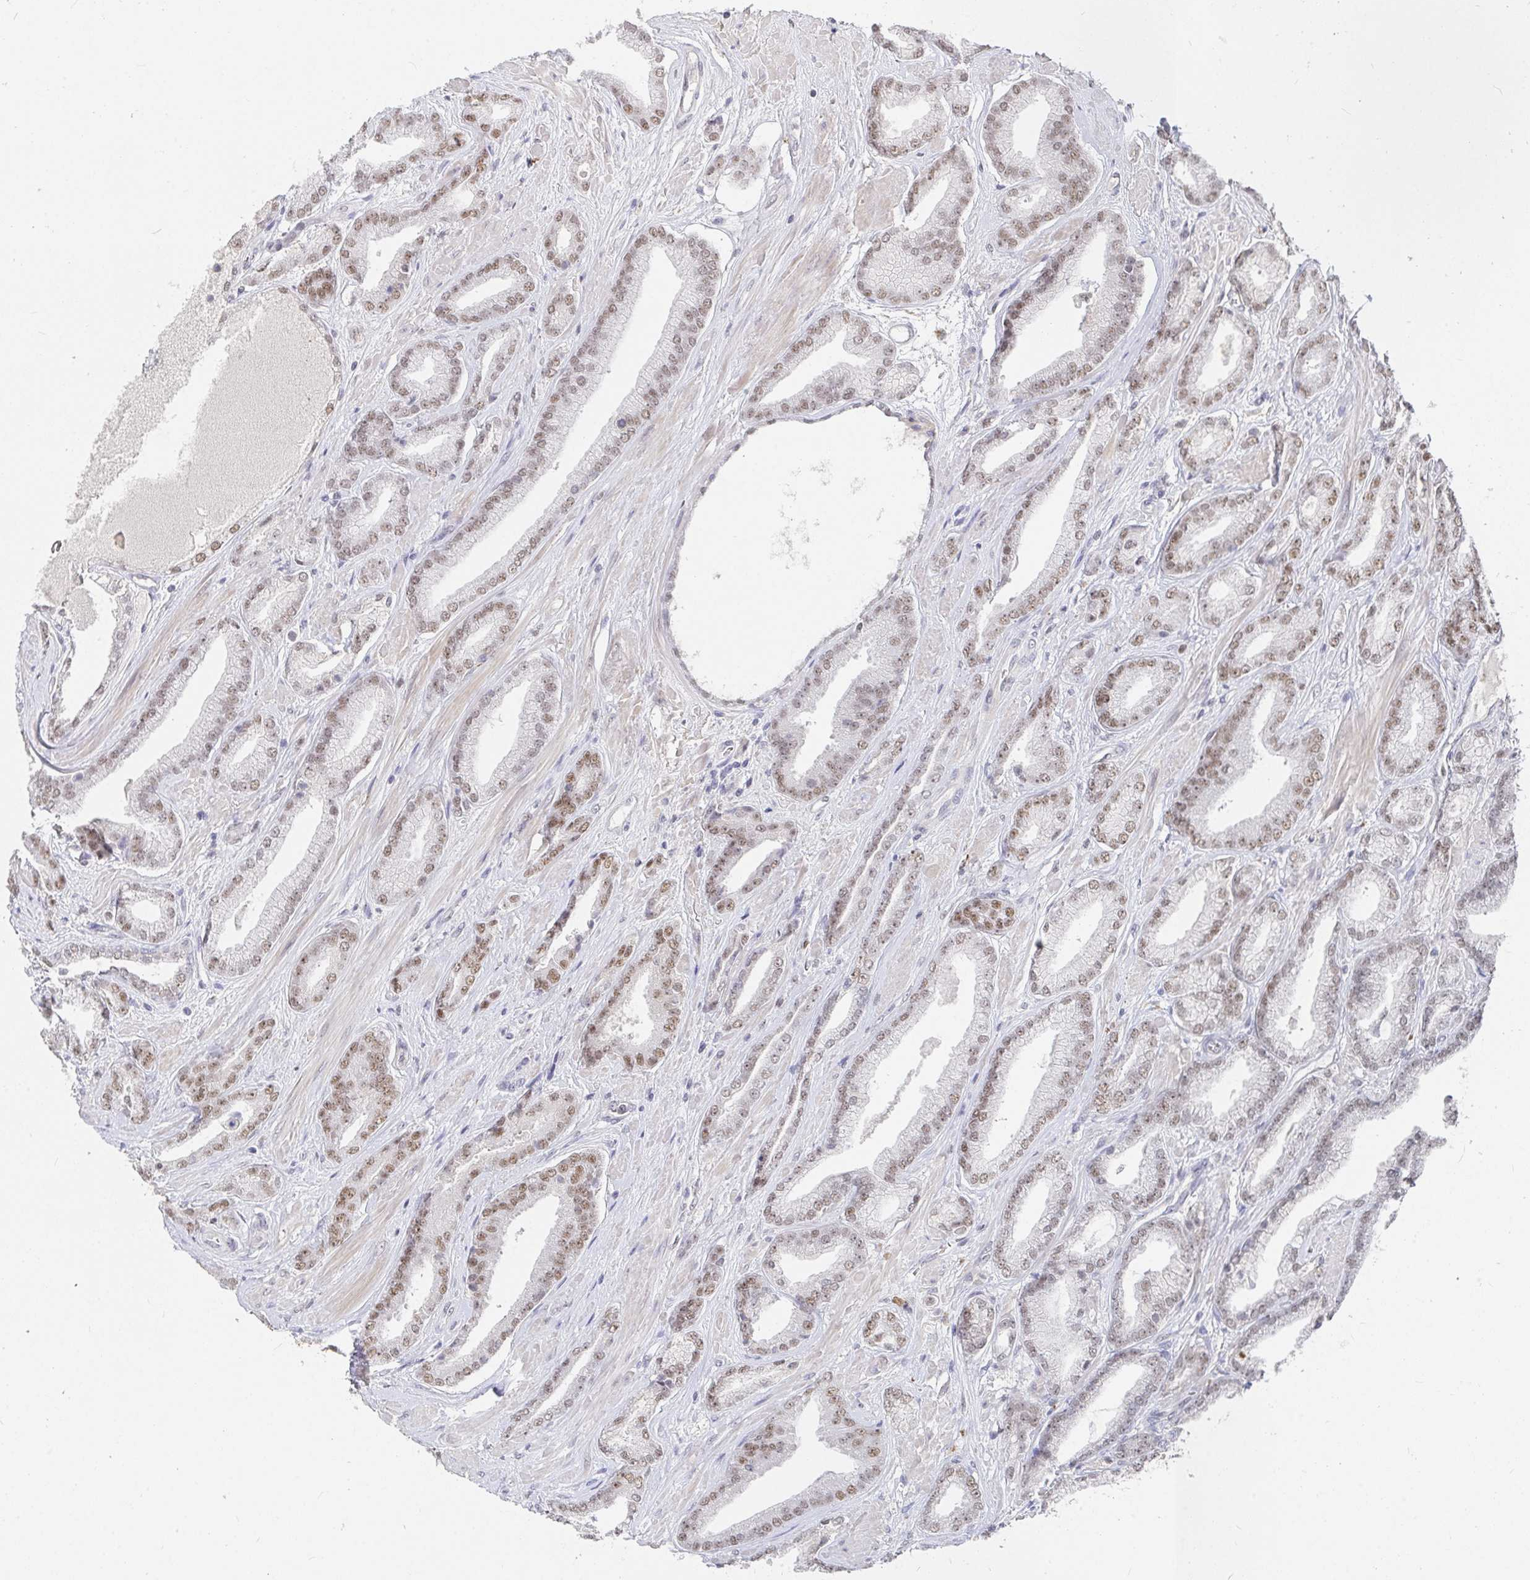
{"staining": {"intensity": "moderate", "quantity": "25%-75%", "location": "nuclear"}, "tissue": "prostate cancer", "cell_type": "Tumor cells", "image_type": "cancer", "snomed": [{"axis": "morphology", "description": "Adenocarcinoma, High grade"}, {"axis": "topography", "description": "Prostate"}], "caption": "Immunohistochemical staining of human adenocarcinoma (high-grade) (prostate) exhibits medium levels of moderate nuclear expression in about 25%-75% of tumor cells. (brown staining indicates protein expression, while blue staining denotes nuclei).", "gene": "RCOR1", "patient": {"sex": "male", "age": 56}}